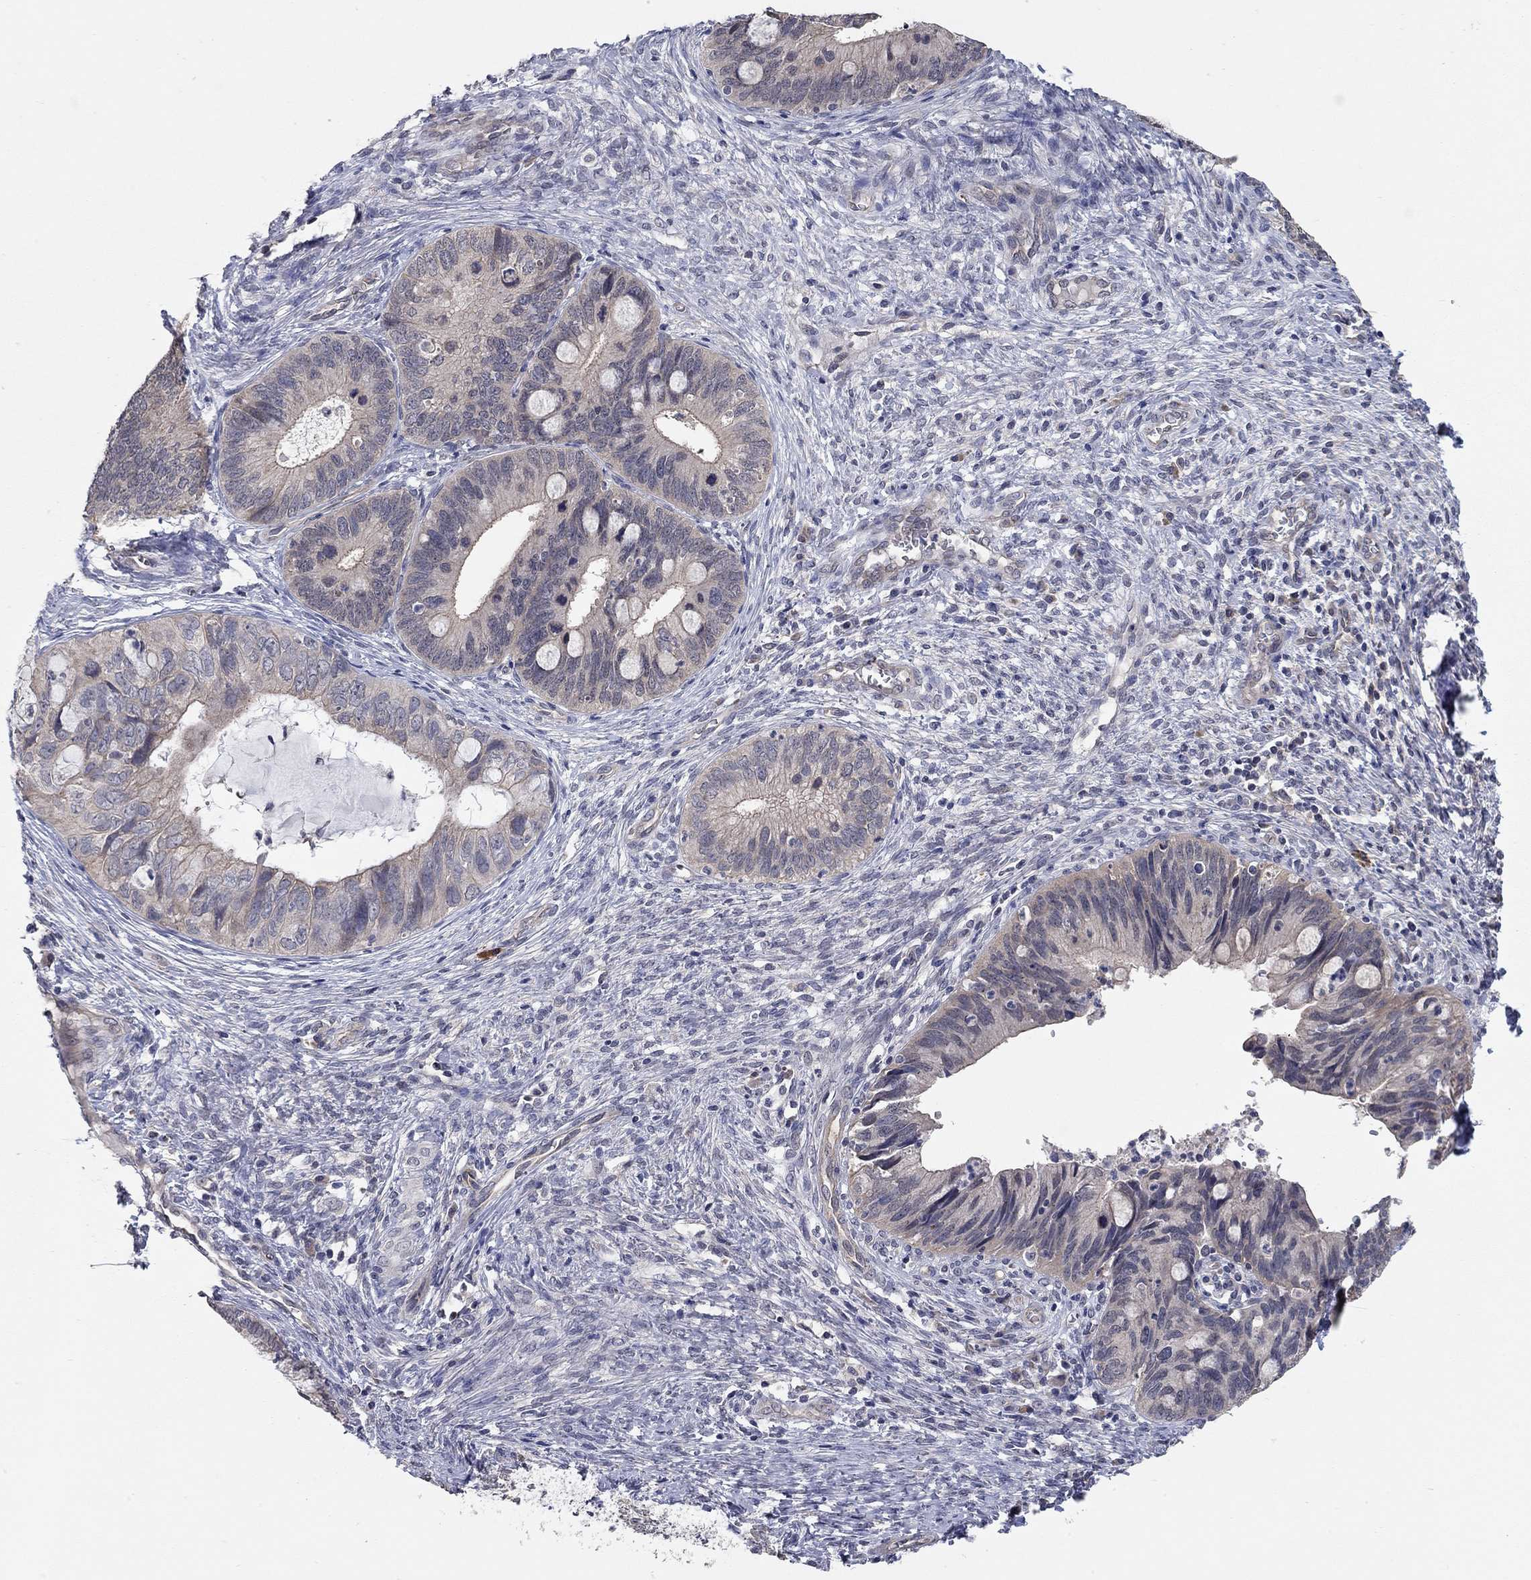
{"staining": {"intensity": "negative", "quantity": "none", "location": "none"}, "tissue": "cervical cancer", "cell_type": "Tumor cells", "image_type": "cancer", "snomed": [{"axis": "morphology", "description": "Adenocarcinoma, NOS"}, {"axis": "topography", "description": "Cervix"}], "caption": "The photomicrograph shows no staining of tumor cells in cervical adenocarcinoma.", "gene": "WASF3", "patient": {"sex": "female", "age": 42}}